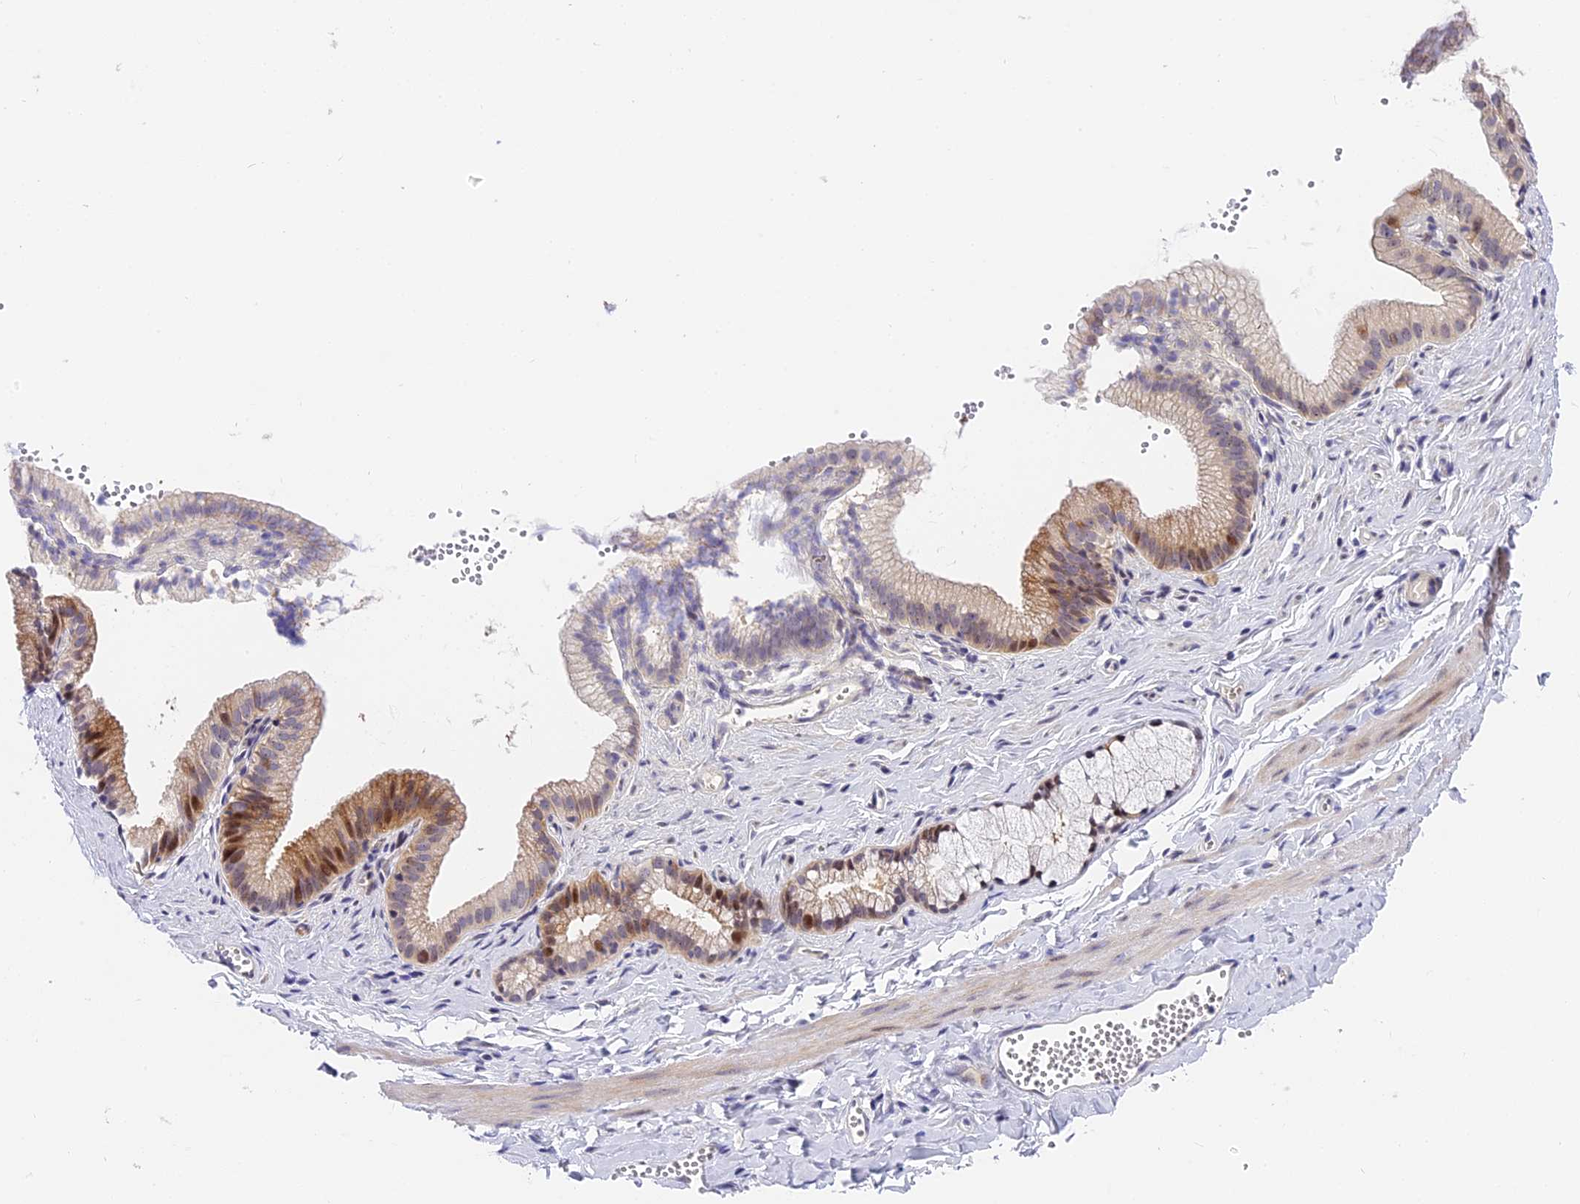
{"staining": {"intensity": "negative", "quantity": "none", "location": "none"}, "tissue": "adipose tissue", "cell_type": "Adipocytes", "image_type": "normal", "snomed": [{"axis": "morphology", "description": "Normal tissue, NOS"}, {"axis": "topography", "description": "Gallbladder"}, {"axis": "topography", "description": "Peripheral nerve tissue"}], "caption": "This is an immunohistochemistry (IHC) photomicrograph of normal adipose tissue. There is no positivity in adipocytes.", "gene": "MIDN", "patient": {"sex": "male", "age": 38}}